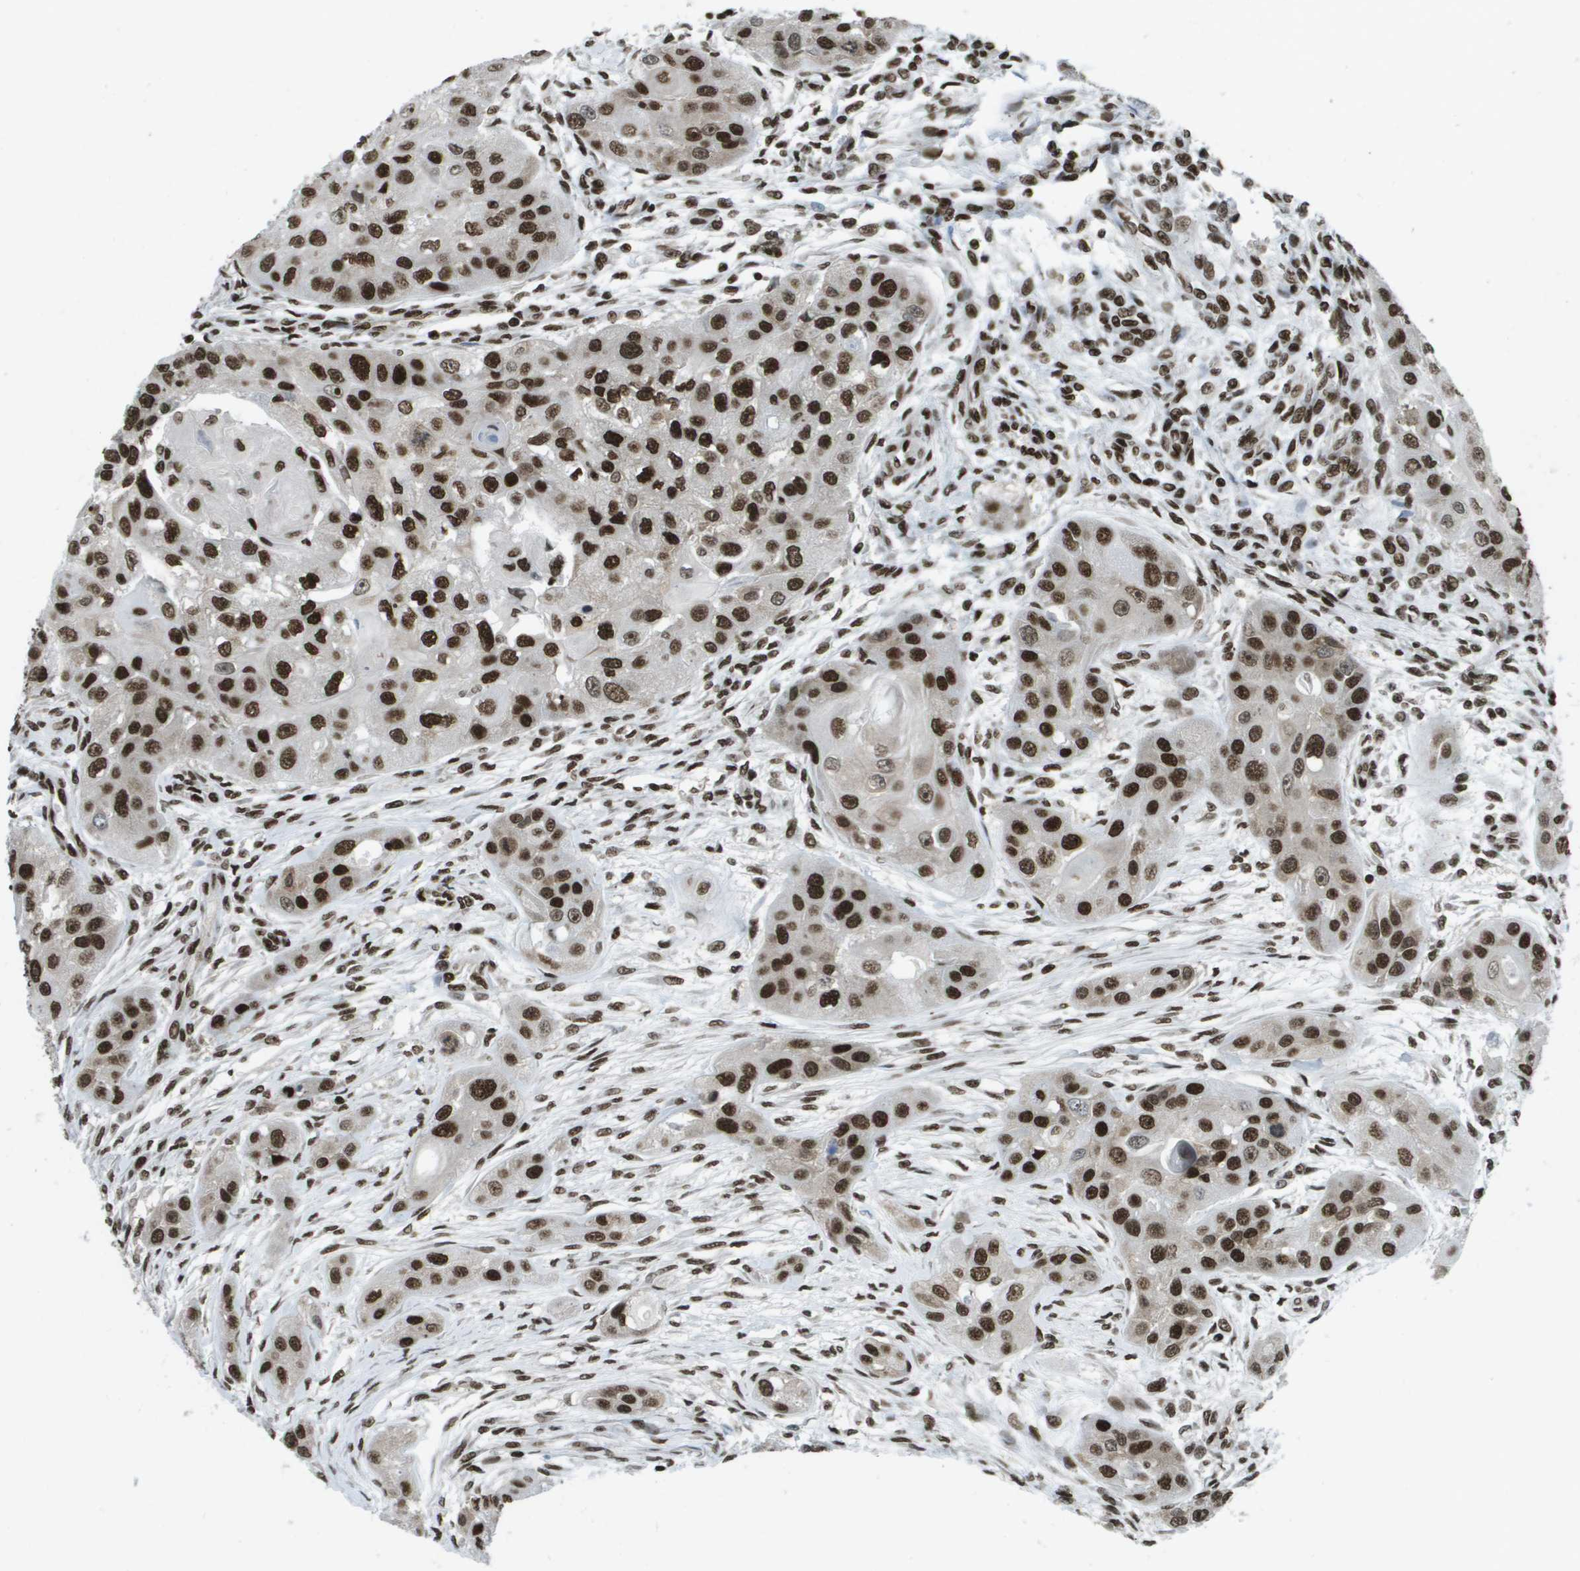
{"staining": {"intensity": "strong", "quantity": ">75%", "location": "nuclear"}, "tissue": "head and neck cancer", "cell_type": "Tumor cells", "image_type": "cancer", "snomed": [{"axis": "morphology", "description": "Normal tissue, NOS"}, {"axis": "morphology", "description": "Squamous cell carcinoma, NOS"}, {"axis": "topography", "description": "Skeletal muscle"}, {"axis": "topography", "description": "Head-Neck"}], "caption": "Tumor cells reveal strong nuclear staining in about >75% of cells in head and neck cancer (squamous cell carcinoma).", "gene": "GLYR1", "patient": {"sex": "male", "age": 51}}